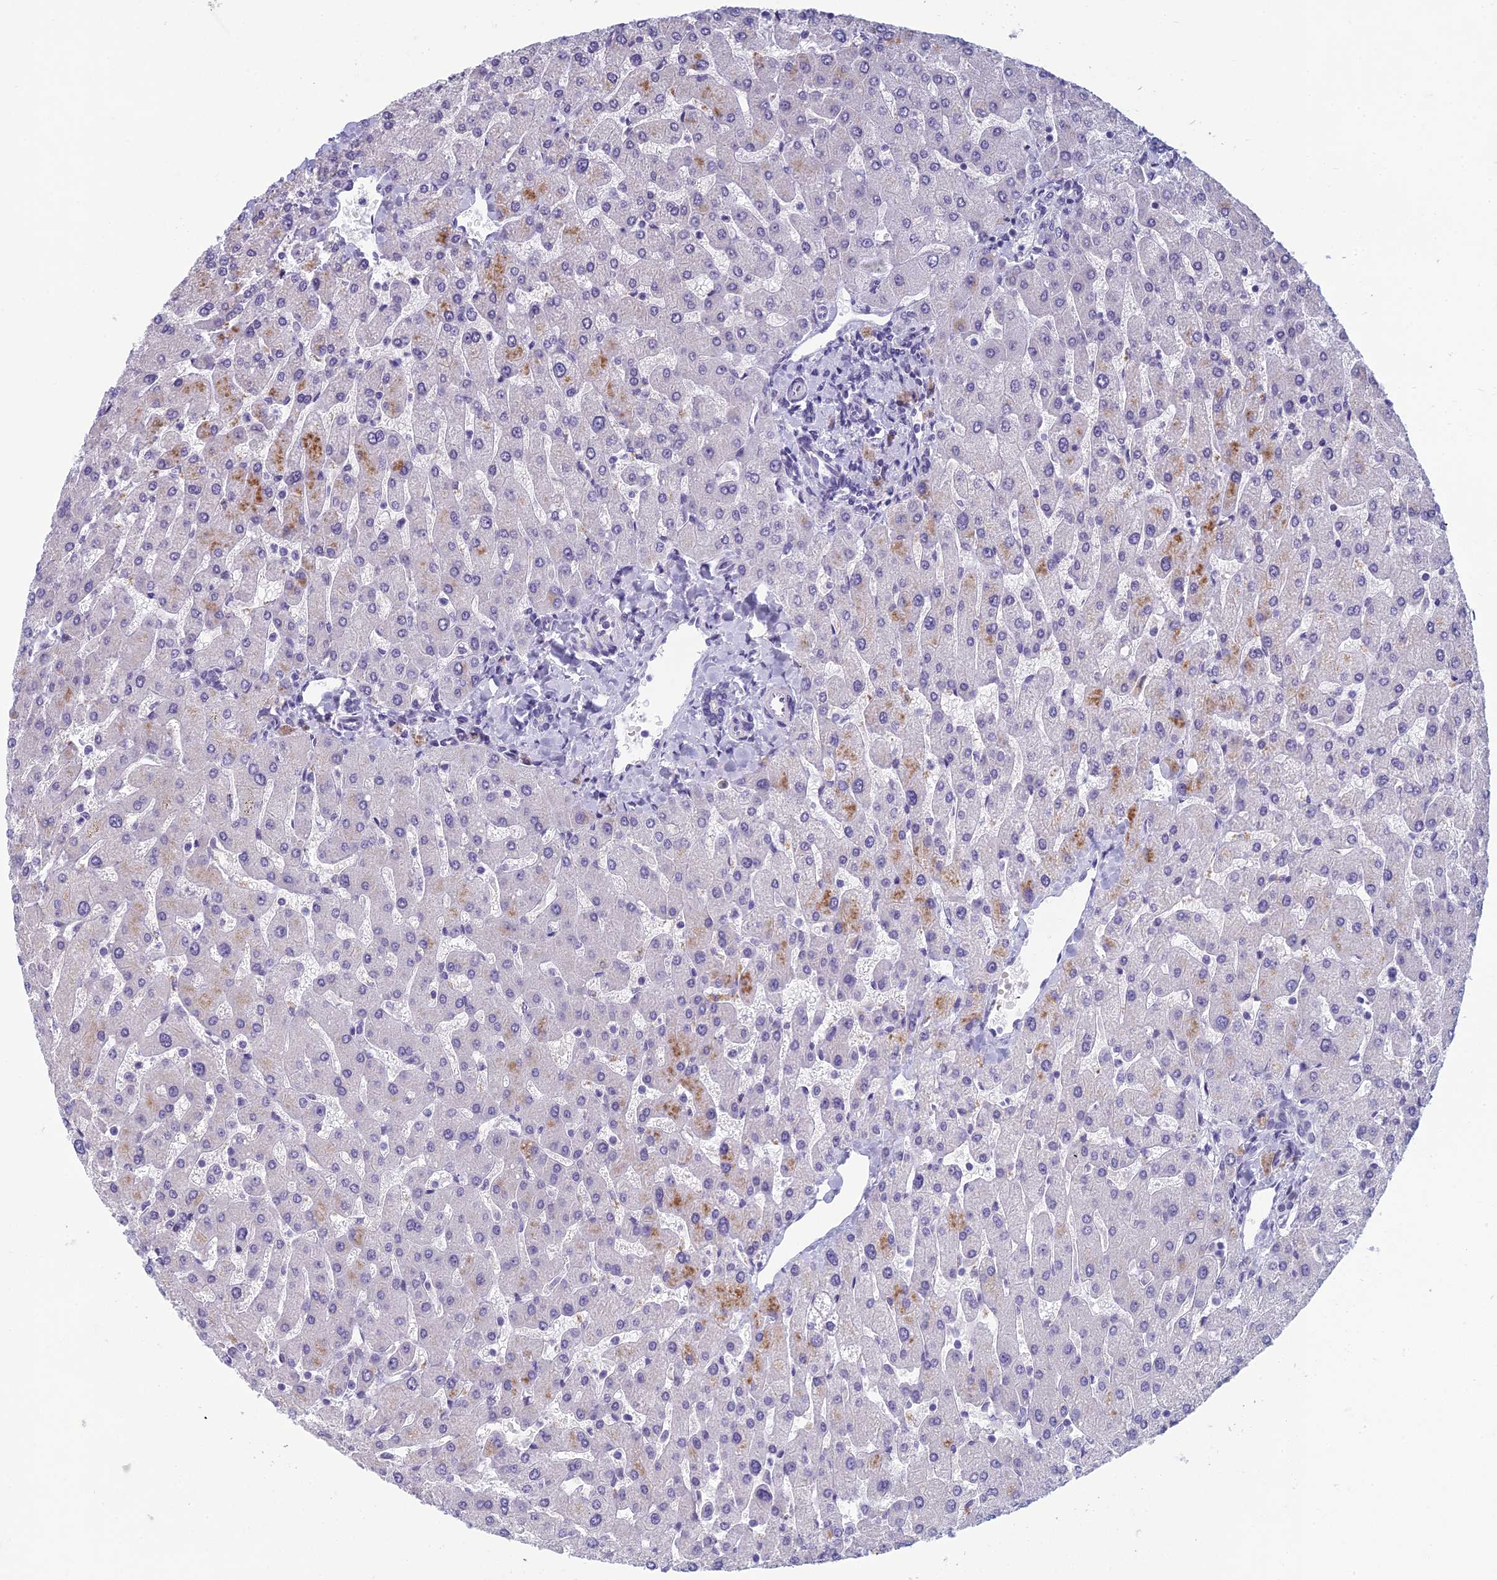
{"staining": {"intensity": "negative", "quantity": "none", "location": "none"}, "tissue": "liver", "cell_type": "Cholangiocytes", "image_type": "normal", "snomed": [{"axis": "morphology", "description": "Normal tissue, NOS"}, {"axis": "topography", "description": "Liver"}], "caption": "A high-resolution photomicrograph shows IHC staining of benign liver, which reveals no significant expression in cholangiocytes.", "gene": "RGS17", "patient": {"sex": "male", "age": 55}}